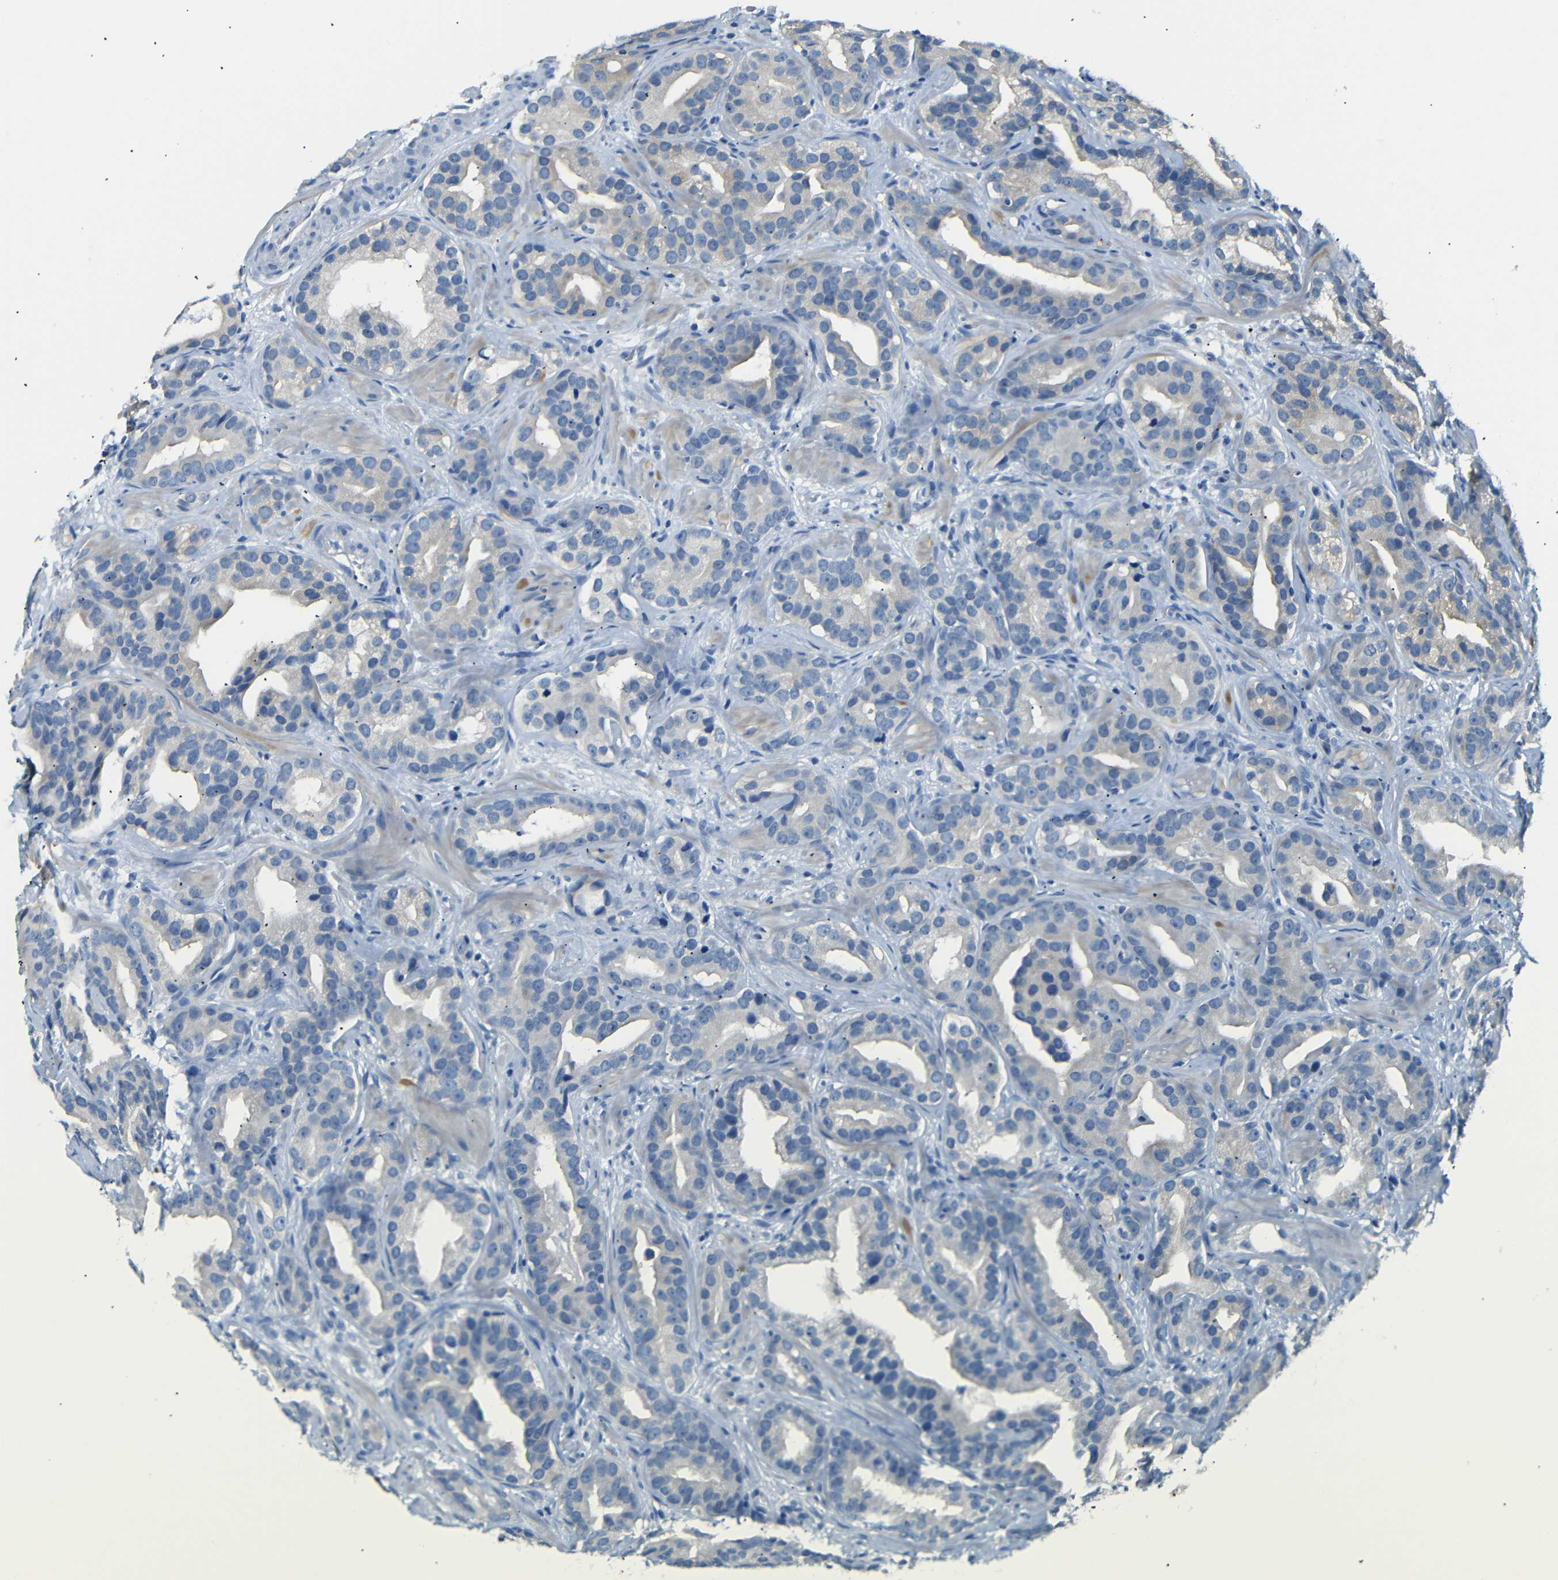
{"staining": {"intensity": "moderate", "quantity": "<25%", "location": "cytoplasmic/membranous"}, "tissue": "prostate cancer", "cell_type": "Tumor cells", "image_type": "cancer", "snomed": [{"axis": "morphology", "description": "Adenocarcinoma, Low grade"}, {"axis": "topography", "description": "Prostate"}], "caption": "This is a micrograph of immunohistochemistry (IHC) staining of prostate adenocarcinoma (low-grade), which shows moderate staining in the cytoplasmic/membranous of tumor cells.", "gene": "SFN", "patient": {"sex": "male", "age": 59}}